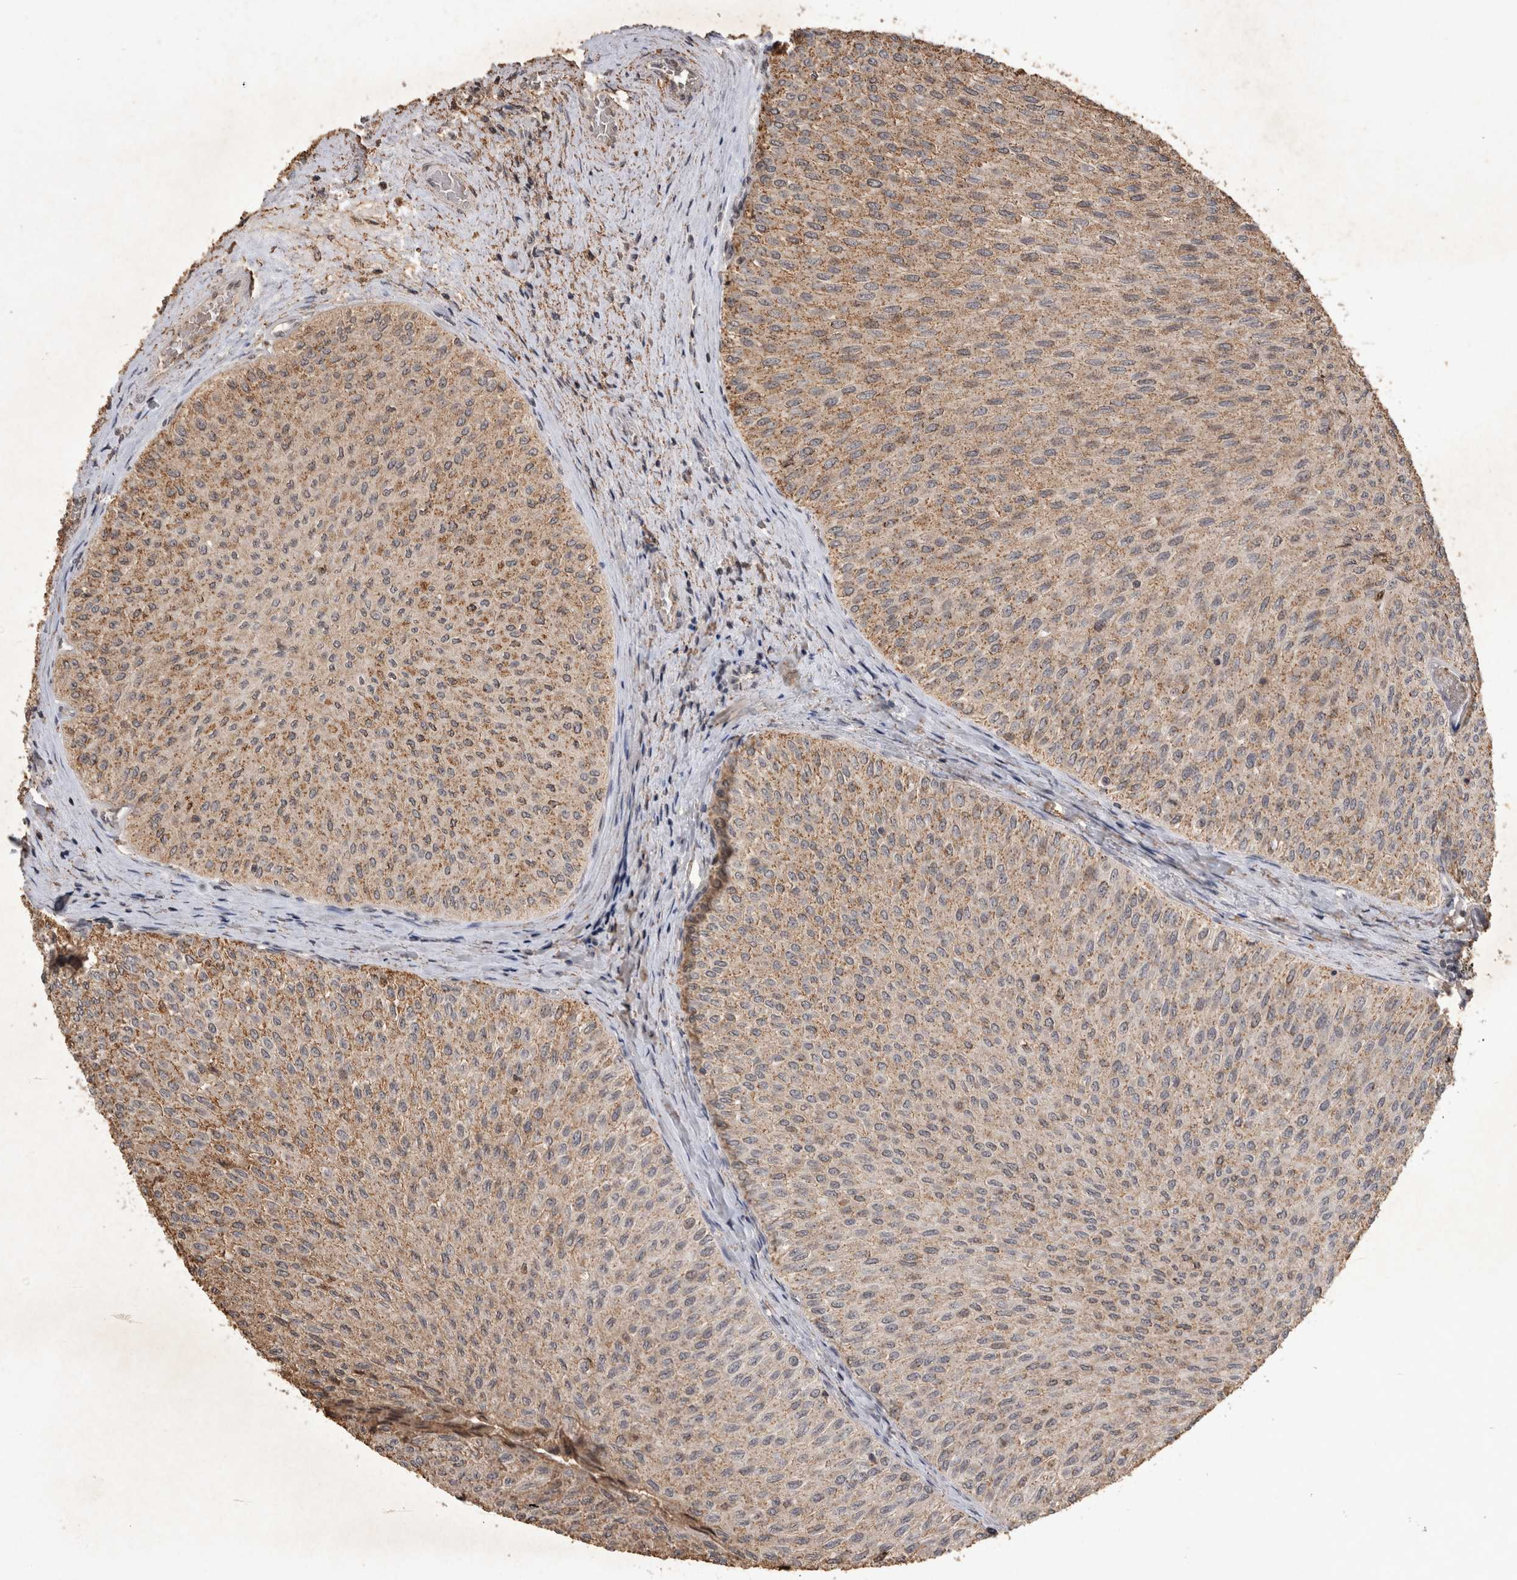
{"staining": {"intensity": "moderate", "quantity": "25%-75%", "location": "cytoplasmic/membranous"}, "tissue": "urothelial cancer", "cell_type": "Tumor cells", "image_type": "cancer", "snomed": [{"axis": "morphology", "description": "Urothelial carcinoma, Low grade"}, {"axis": "topography", "description": "Urinary bladder"}], "caption": "IHC staining of urothelial cancer, which exhibits medium levels of moderate cytoplasmic/membranous positivity in approximately 25%-75% of tumor cells indicating moderate cytoplasmic/membranous protein expression. The staining was performed using DAB (3,3'-diaminobenzidine) (brown) for protein detection and nuclei were counterstained in hematoxylin (blue).", "gene": "HRK", "patient": {"sex": "male", "age": 78}}